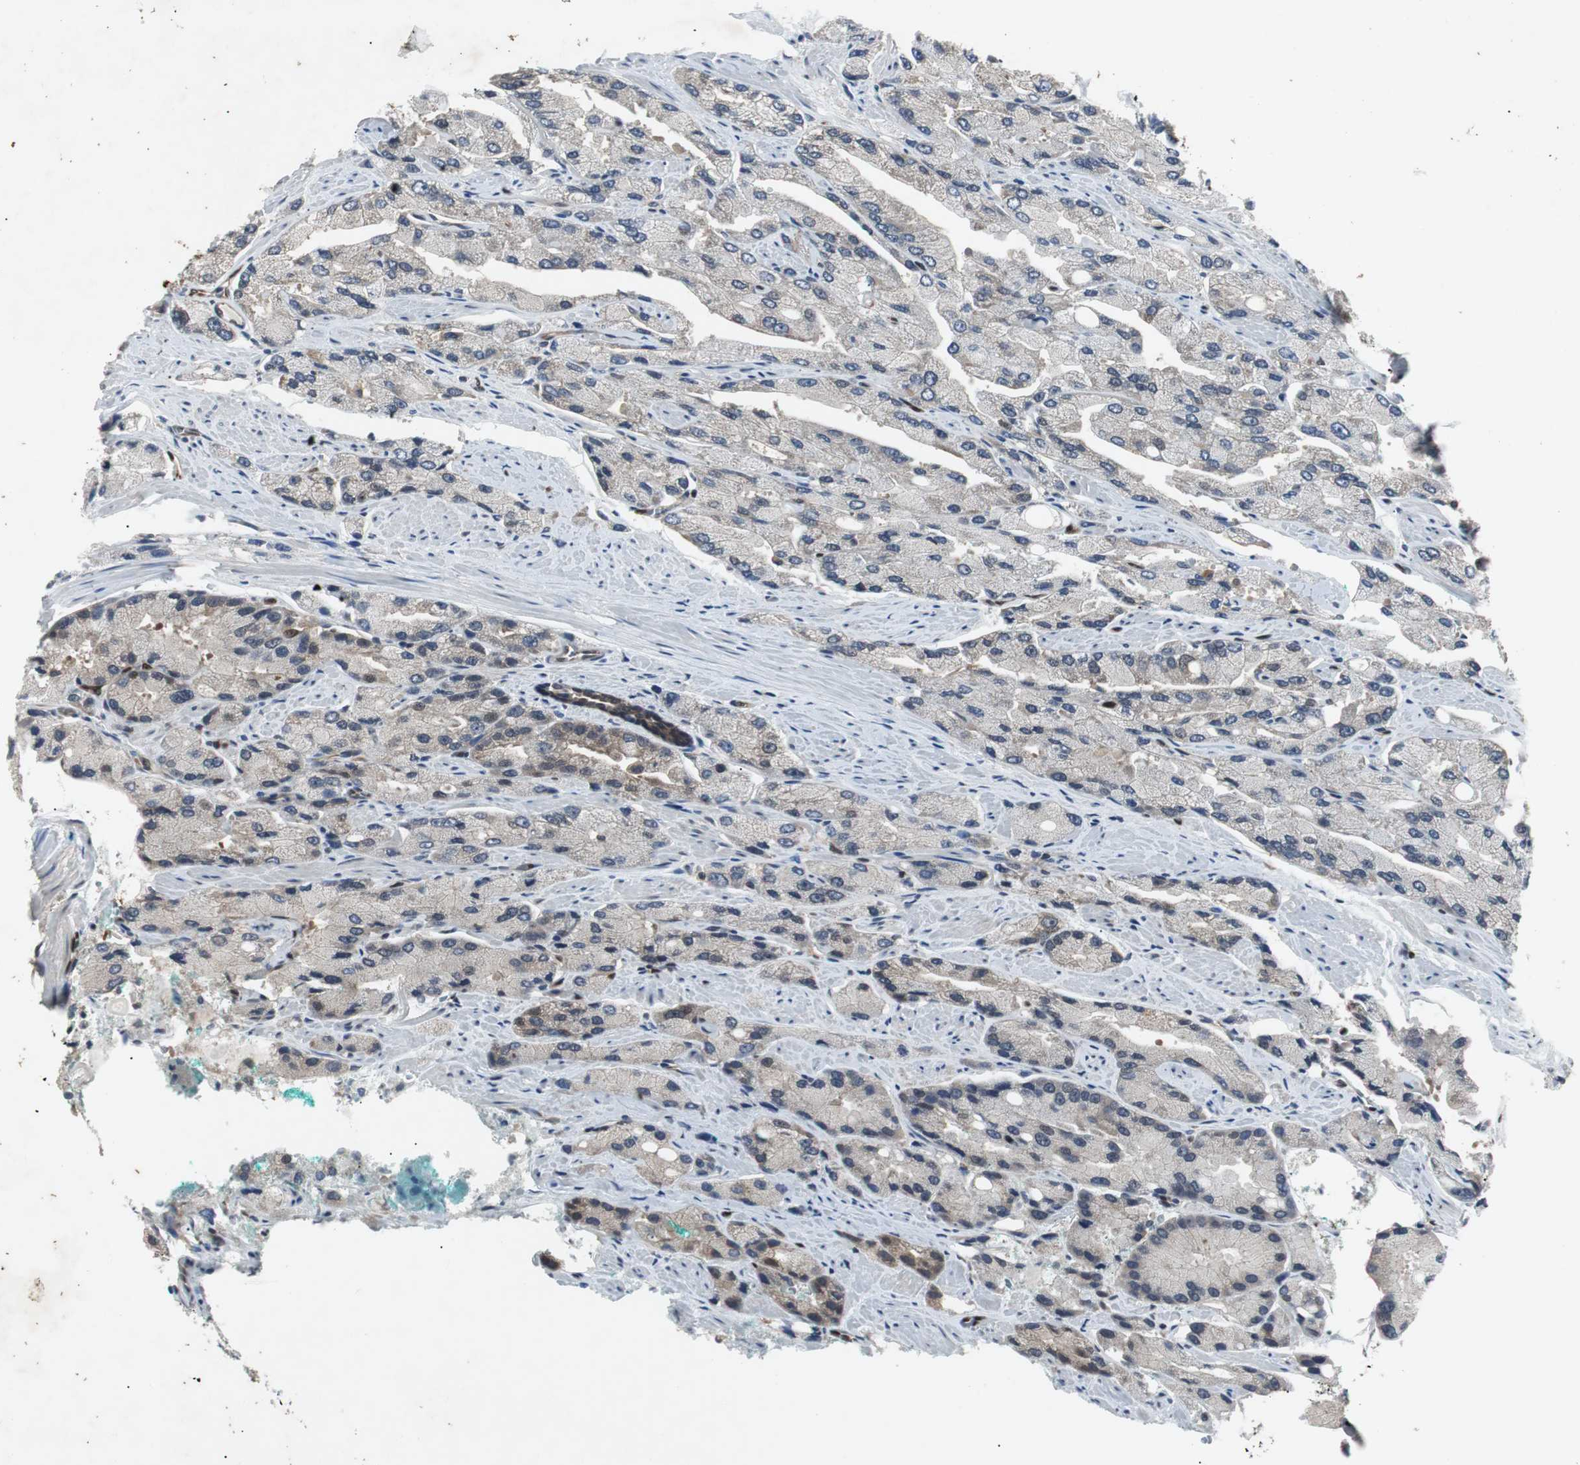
{"staining": {"intensity": "negative", "quantity": "none", "location": "none"}, "tissue": "prostate cancer", "cell_type": "Tumor cells", "image_type": "cancer", "snomed": [{"axis": "morphology", "description": "Adenocarcinoma, High grade"}, {"axis": "topography", "description": "Prostate"}], "caption": "A photomicrograph of human prostate adenocarcinoma (high-grade) is negative for staining in tumor cells.", "gene": "SMAD1", "patient": {"sex": "male", "age": 58}}